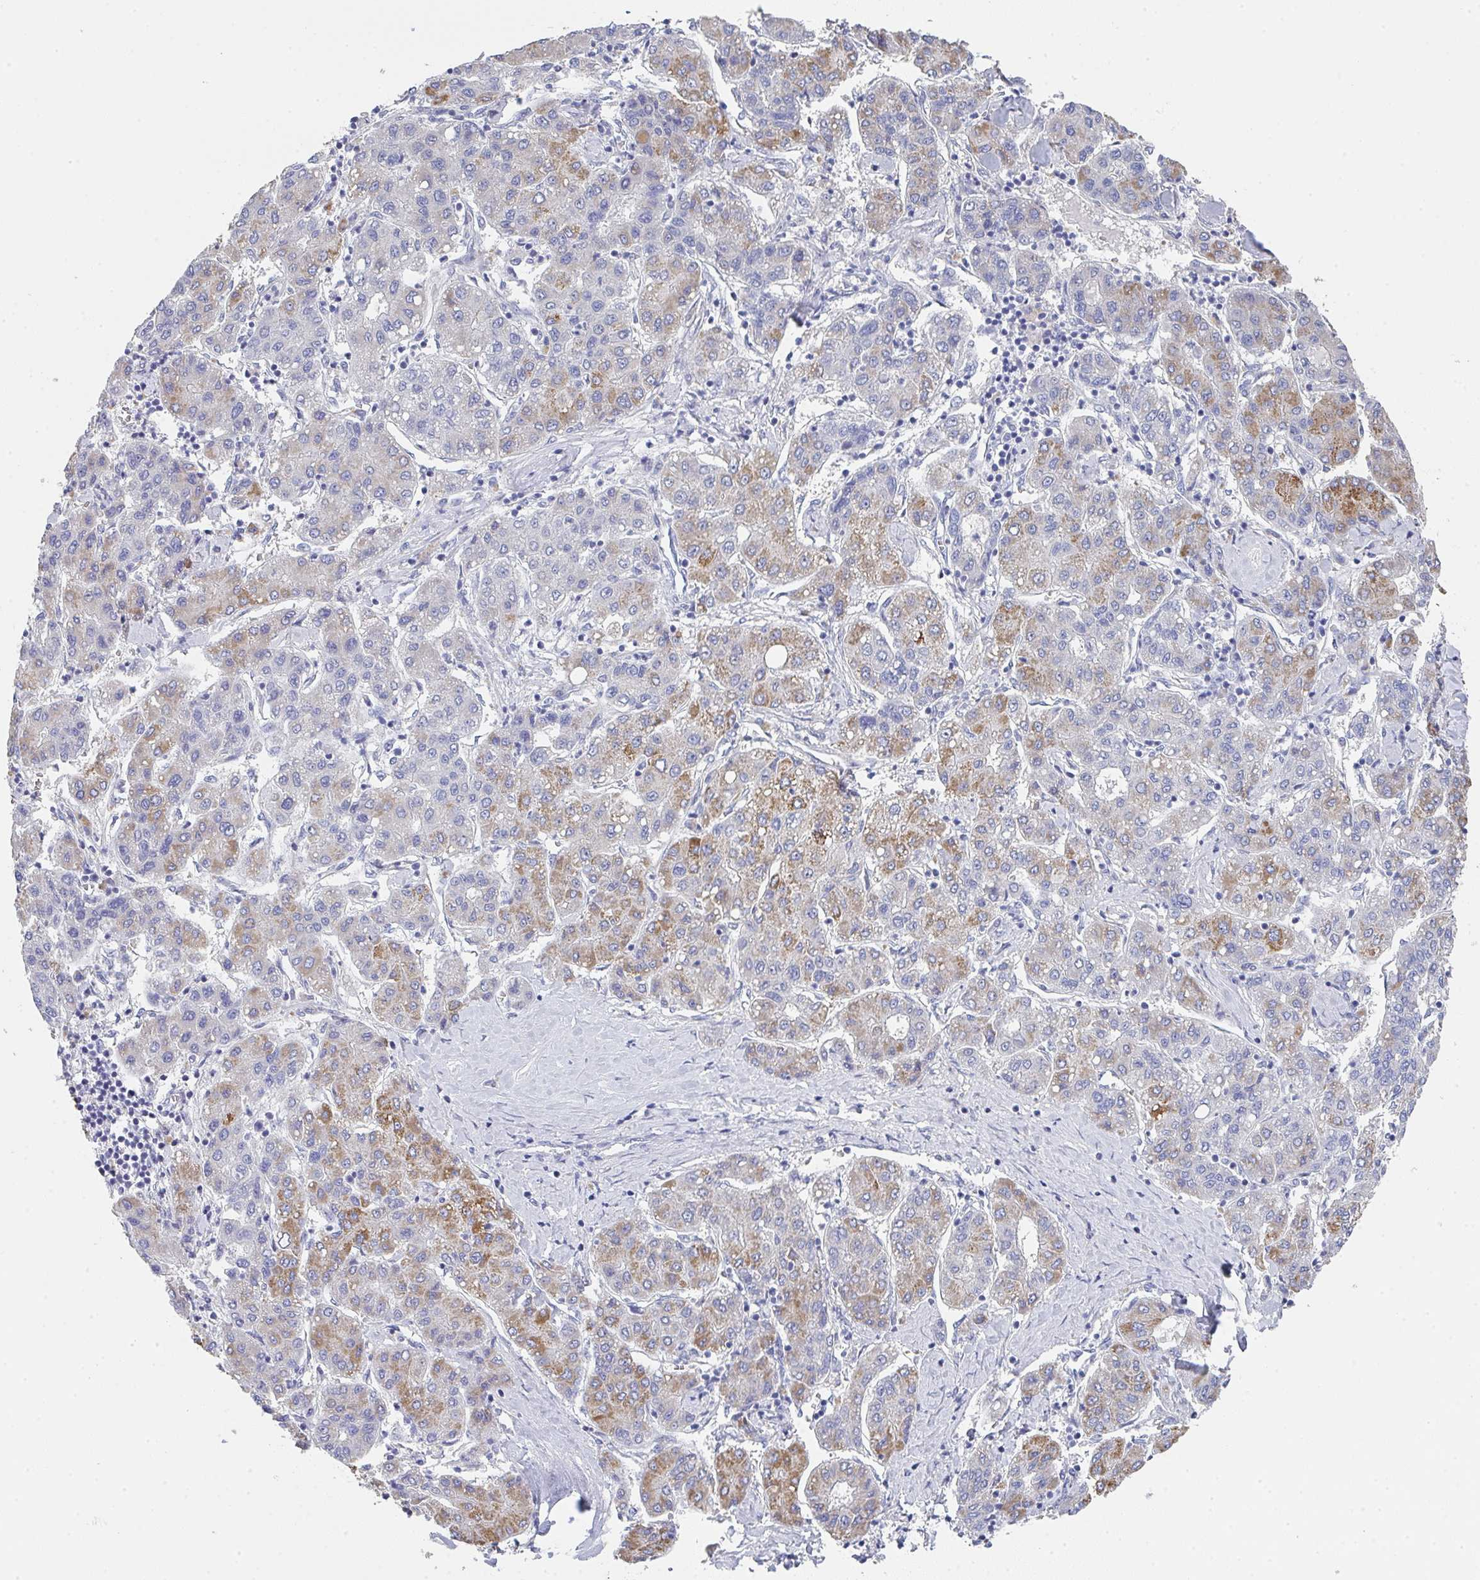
{"staining": {"intensity": "moderate", "quantity": "25%-75%", "location": "cytoplasmic/membranous"}, "tissue": "liver cancer", "cell_type": "Tumor cells", "image_type": "cancer", "snomed": [{"axis": "morphology", "description": "Carcinoma, Hepatocellular, NOS"}, {"axis": "topography", "description": "Liver"}], "caption": "Liver cancer (hepatocellular carcinoma) tissue shows moderate cytoplasmic/membranous positivity in approximately 25%-75% of tumor cells Using DAB (brown) and hematoxylin (blue) stains, captured at high magnification using brightfield microscopy.", "gene": "NOXRED1", "patient": {"sex": "male", "age": 65}}